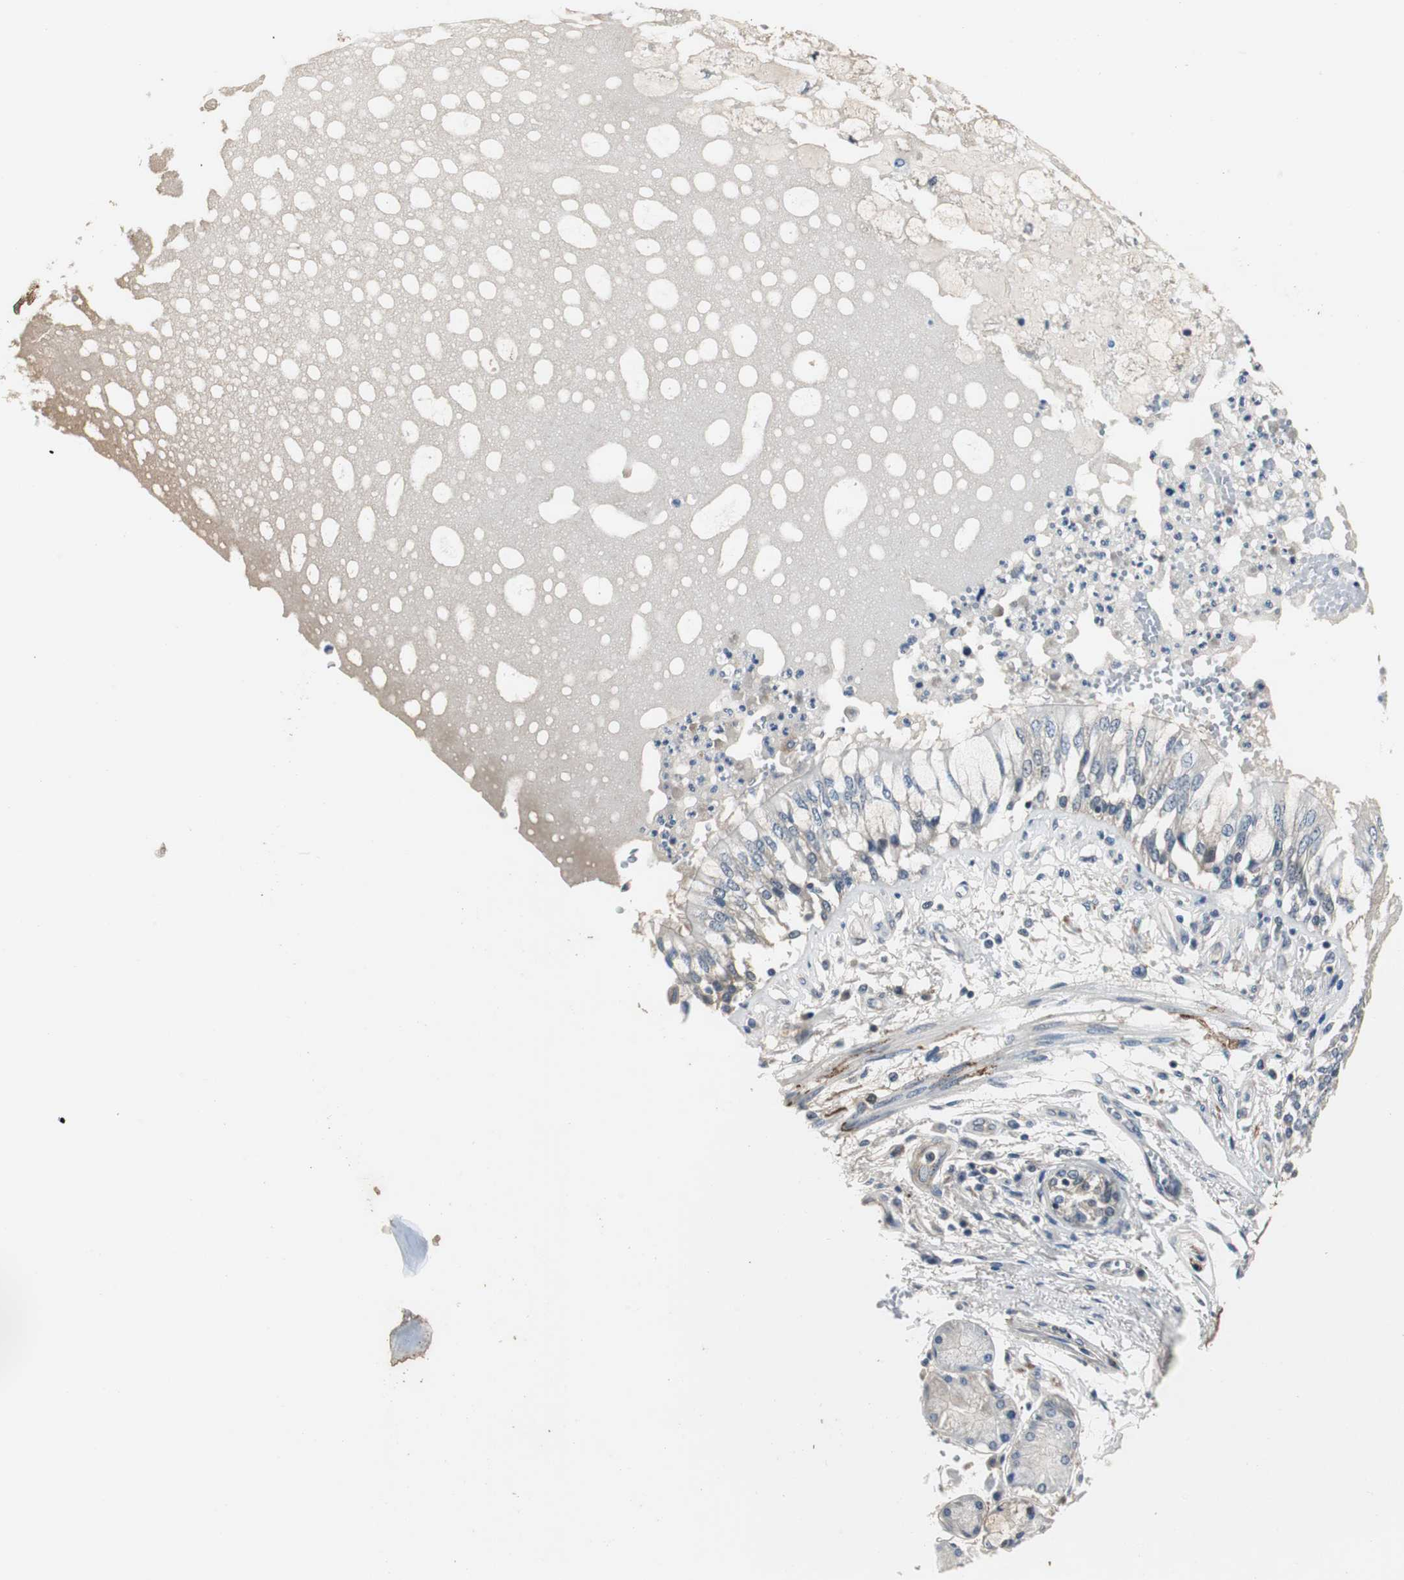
{"staining": {"intensity": "weak", "quantity": "<25%", "location": "cytoplasmic/membranous"}, "tissue": "bronchus", "cell_type": "Respiratory epithelial cells", "image_type": "normal", "snomed": [{"axis": "morphology", "description": "Normal tissue, NOS"}, {"axis": "topography", "description": "Cartilage tissue"}, {"axis": "topography", "description": "Bronchus"}, {"axis": "topography", "description": "Lung"}], "caption": "Immunohistochemistry micrograph of benign bronchus: bronchus stained with DAB reveals no significant protein expression in respiratory epithelial cells. (DAB (3,3'-diaminobenzidine) immunohistochemistry, high magnification).", "gene": "PTPRN2", "patient": {"sex": "female", "age": 49}}